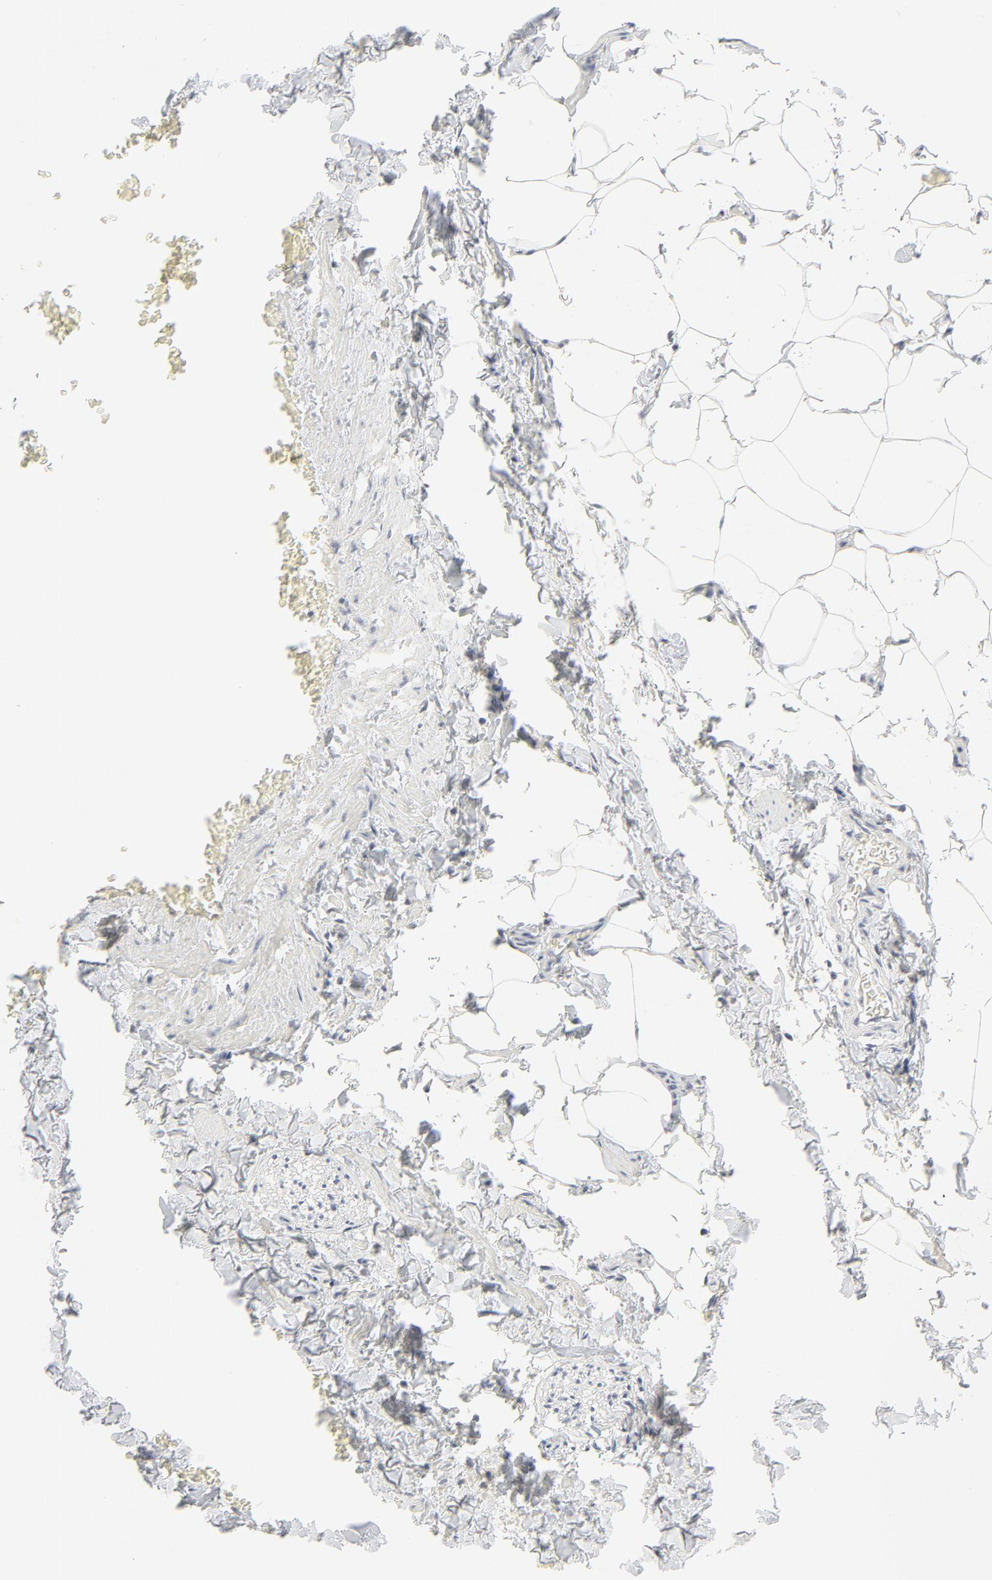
{"staining": {"intensity": "negative", "quantity": "none", "location": "none"}, "tissue": "adipose tissue", "cell_type": "Adipocytes", "image_type": "normal", "snomed": [{"axis": "morphology", "description": "Normal tissue, NOS"}, {"axis": "topography", "description": "Vascular tissue"}], "caption": "Immunohistochemistry histopathology image of benign adipose tissue: adipose tissue stained with DAB exhibits no significant protein expression in adipocytes.", "gene": "LRP6", "patient": {"sex": "male", "age": 41}}